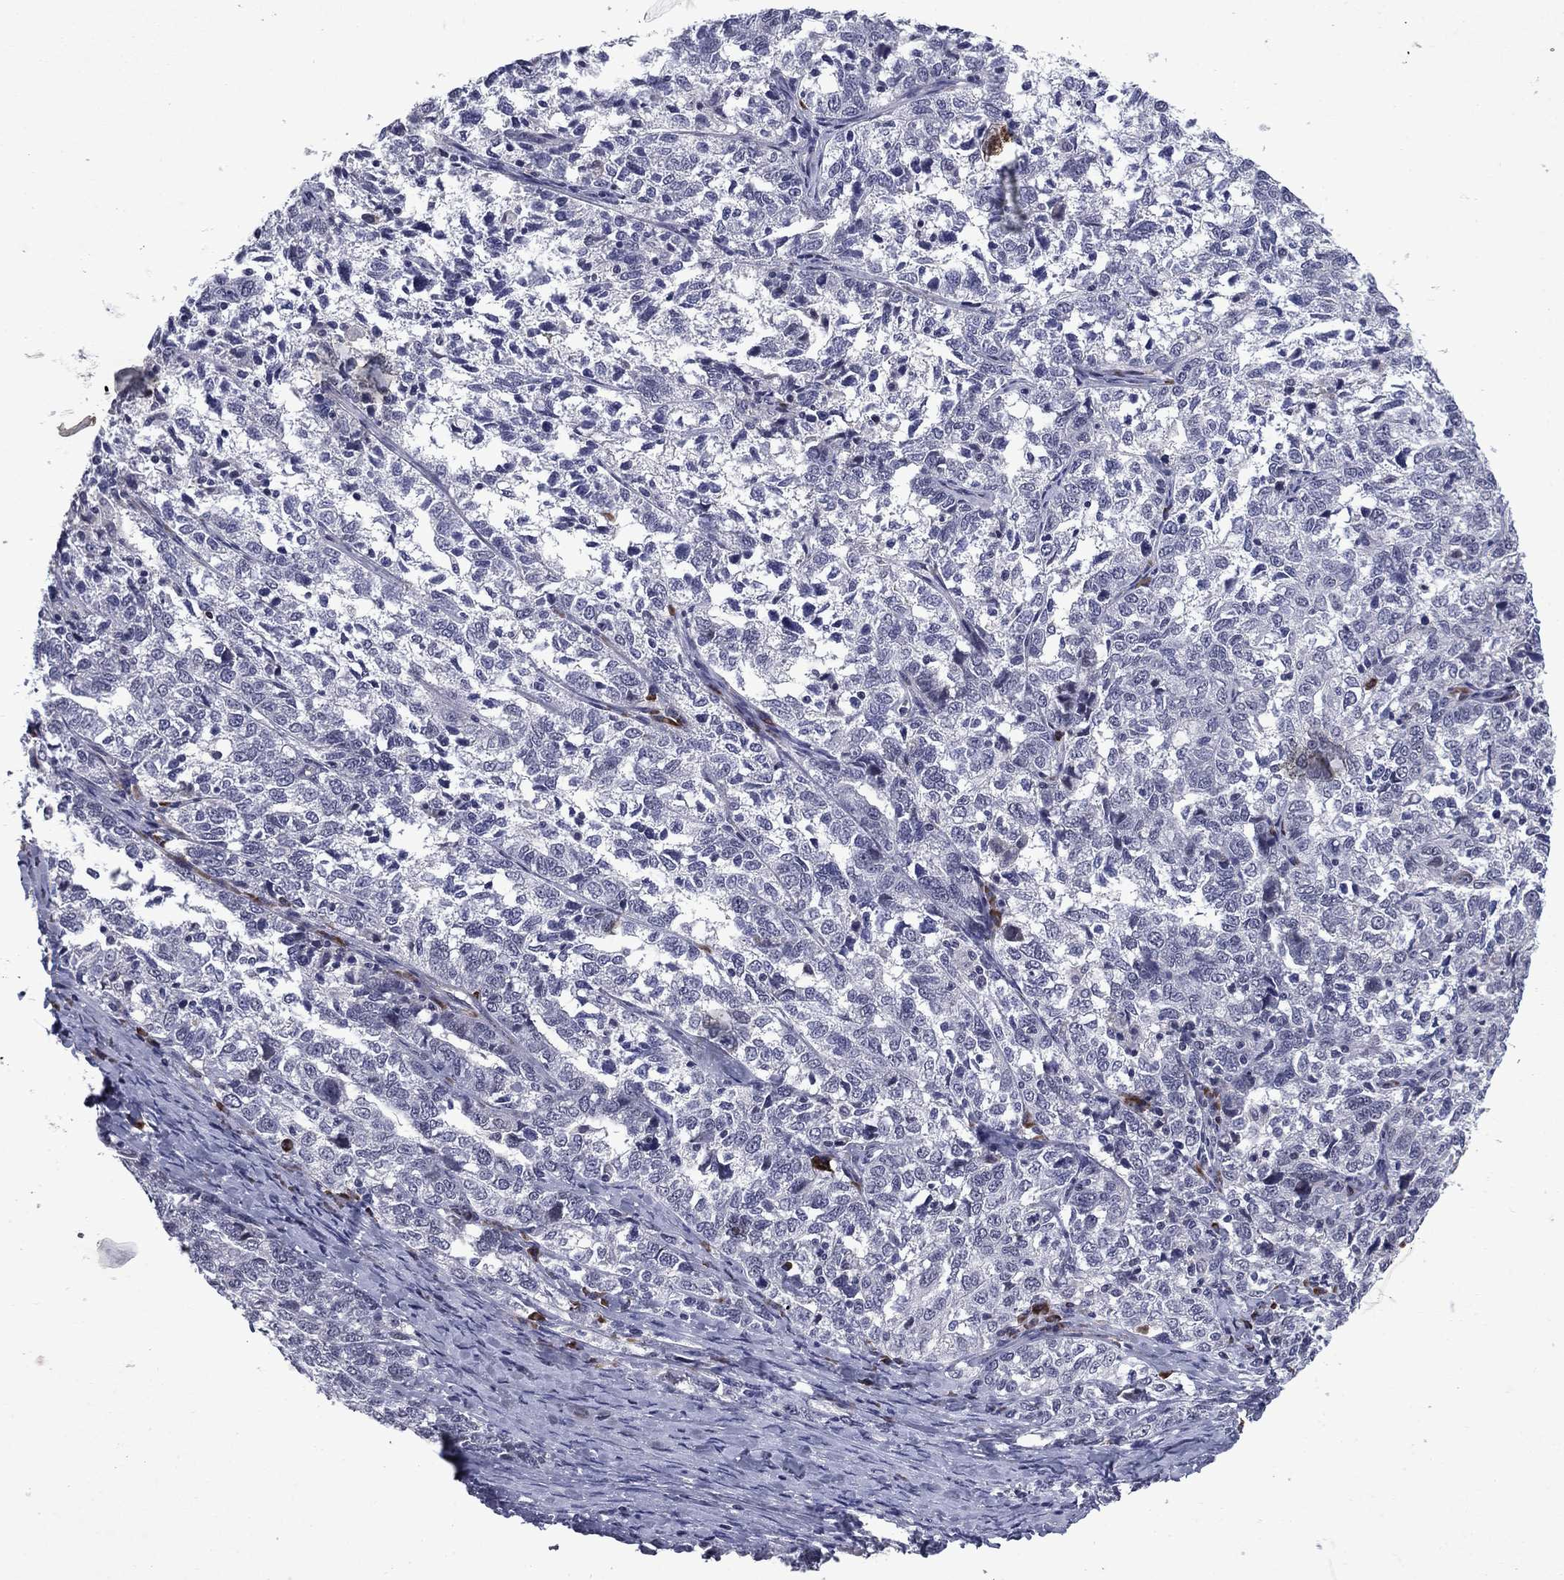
{"staining": {"intensity": "negative", "quantity": "none", "location": "none"}, "tissue": "ovarian cancer", "cell_type": "Tumor cells", "image_type": "cancer", "snomed": [{"axis": "morphology", "description": "Cystadenocarcinoma, serous, NOS"}, {"axis": "topography", "description": "Ovary"}], "caption": "Tumor cells are negative for brown protein staining in ovarian serous cystadenocarcinoma. The staining was performed using DAB (3,3'-diaminobenzidine) to visualize the protein expression in brown, while the nuclei were stained in blue with hematoxylin (Magnification: 20x).", "gene": "ECM1", "patient": {"sex": "female", "age": 71}}